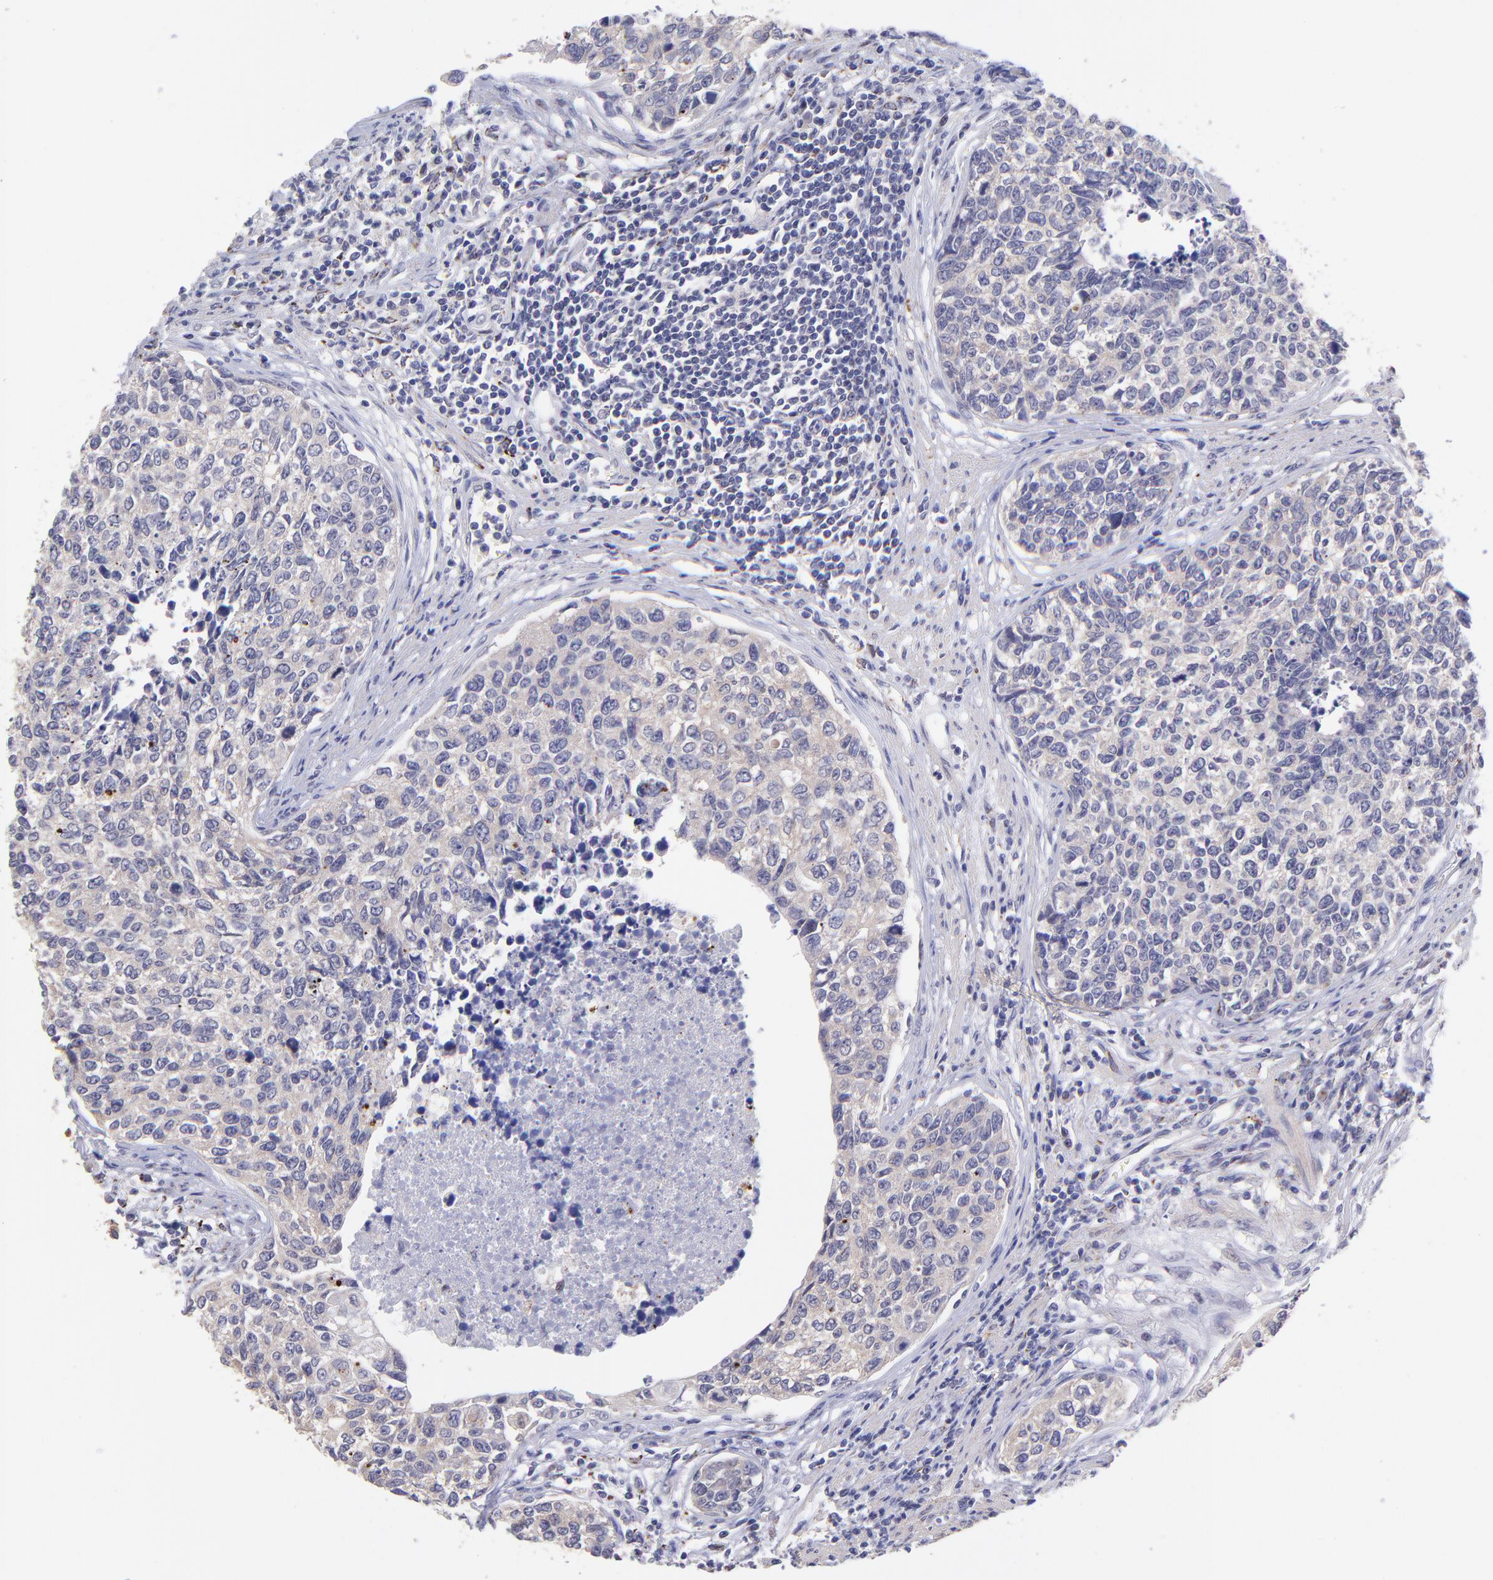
{"staining": {"intensity": "weak", "quantity": ">75%", "location": "cytoplasmic/membranous"}, "tissue": "urothelial cancer", "cell_type": "Tumor cells", "image_type": "cancer", "snomed": [{"axis": "morphology", "description": "Urothelial carcinoma, High grade"}, {"axis": "topography", "description": "Urinary bladder"}], "caption": "A histopathology image showing weak cytoplasmic/membranous staining in about >75% of tumor cells in urothelial cancer, as visualized by brown immunohistochemical staining.", "gene": "NSF", "patient": {"sex": "male", "age": 81}}